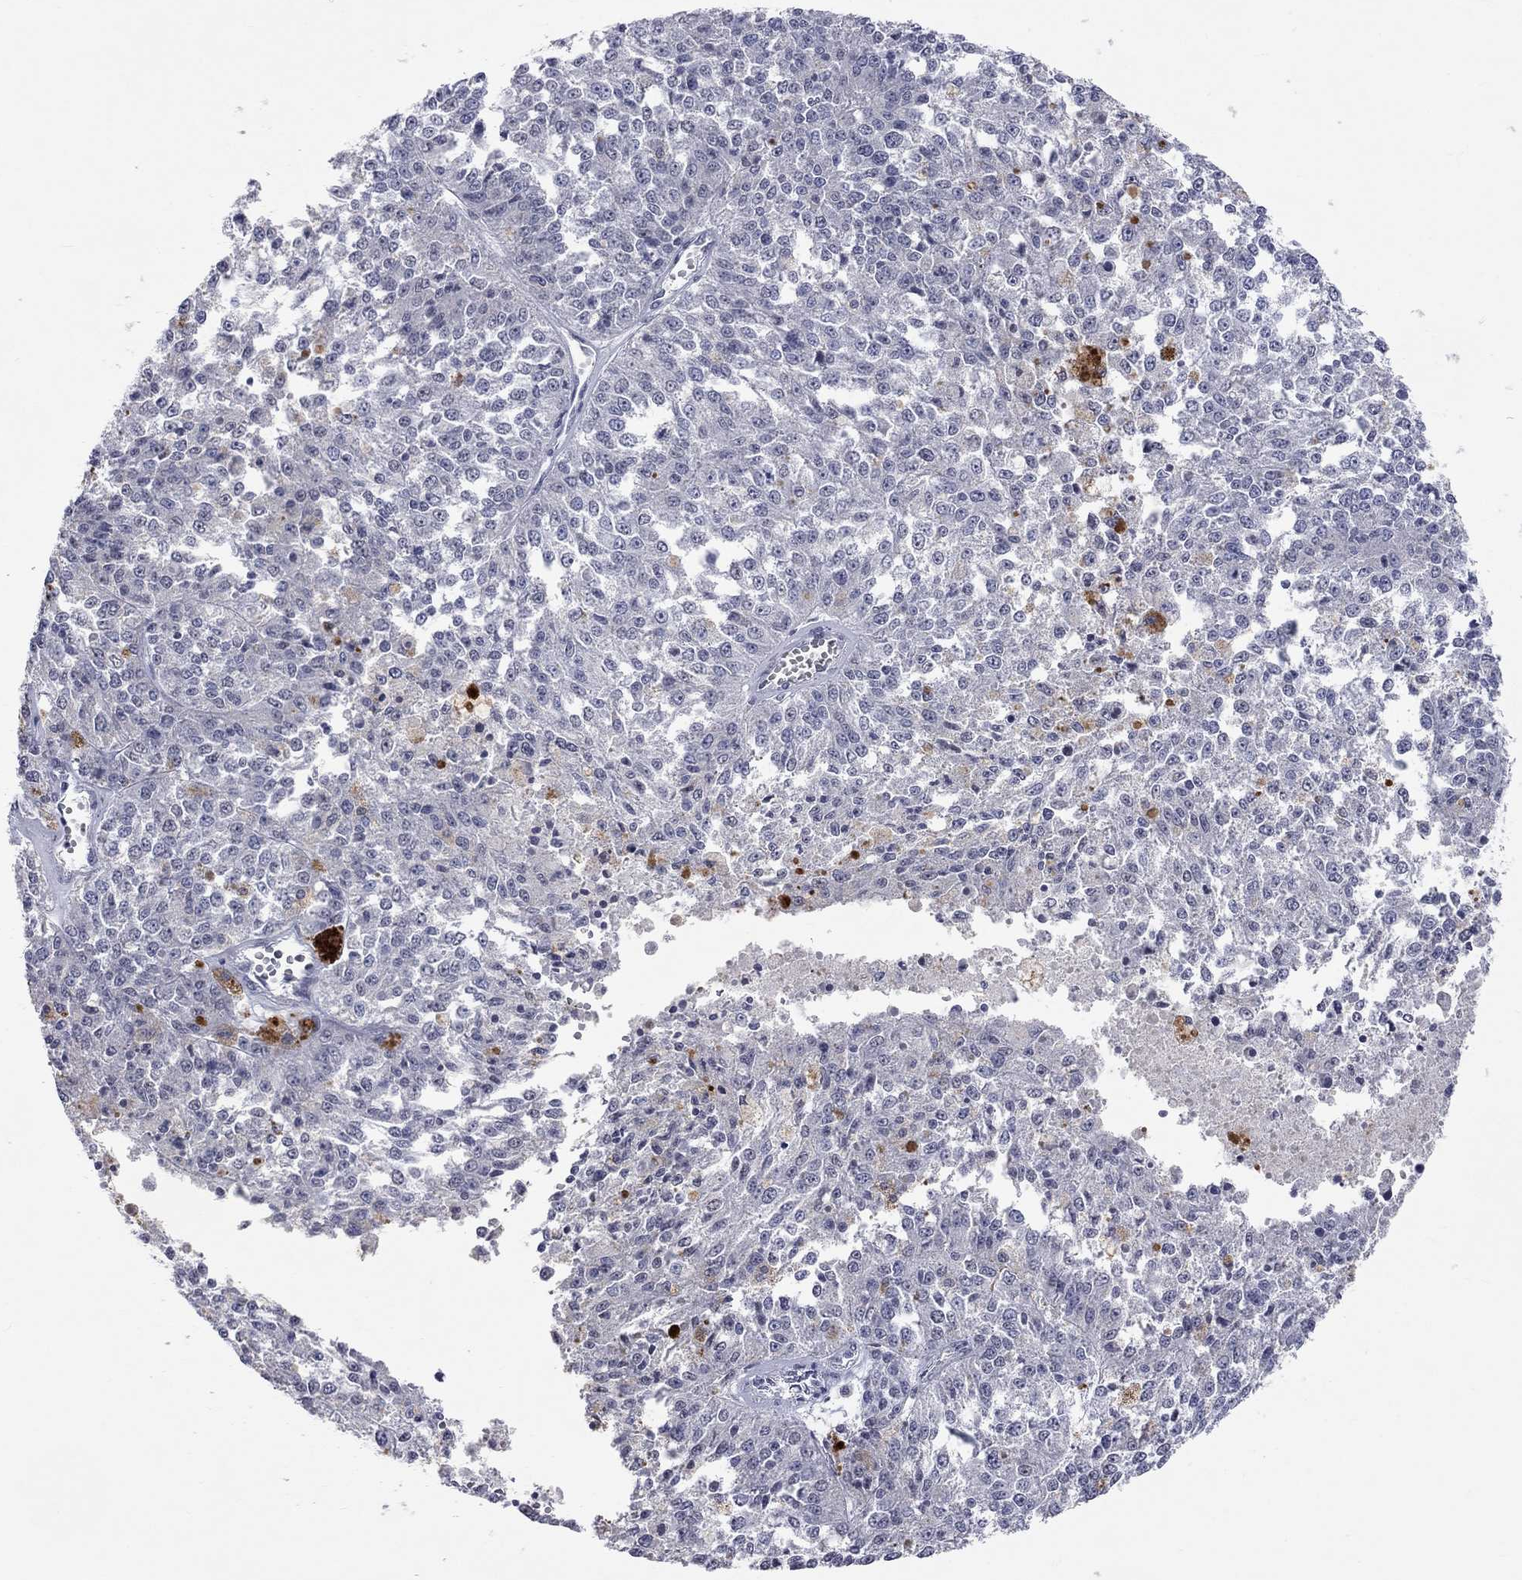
{"staining": {"intensity": "negative", "quantity": "none", "location": "none"}, "tissue": "melanoma", "cell_type": "Tumor cells", "image_type": "cancer", "snomed": [{"axis": "morphology", "description": "Malignant melanoma, Metastatic site"}, {"axis": "topography", "description": "Lymph node"}], "caption": "This is a image of immunohistochemistry (IHC) staining of malignant melanoma (metastatic site), which shows no staining in tumor cells. (Brightfield microscopy of DAB (3,3'-diaminobenzidine) IHC at high magnification).", "gene": "TMEM143", "patient": {"sex": "female", "age": 64}}